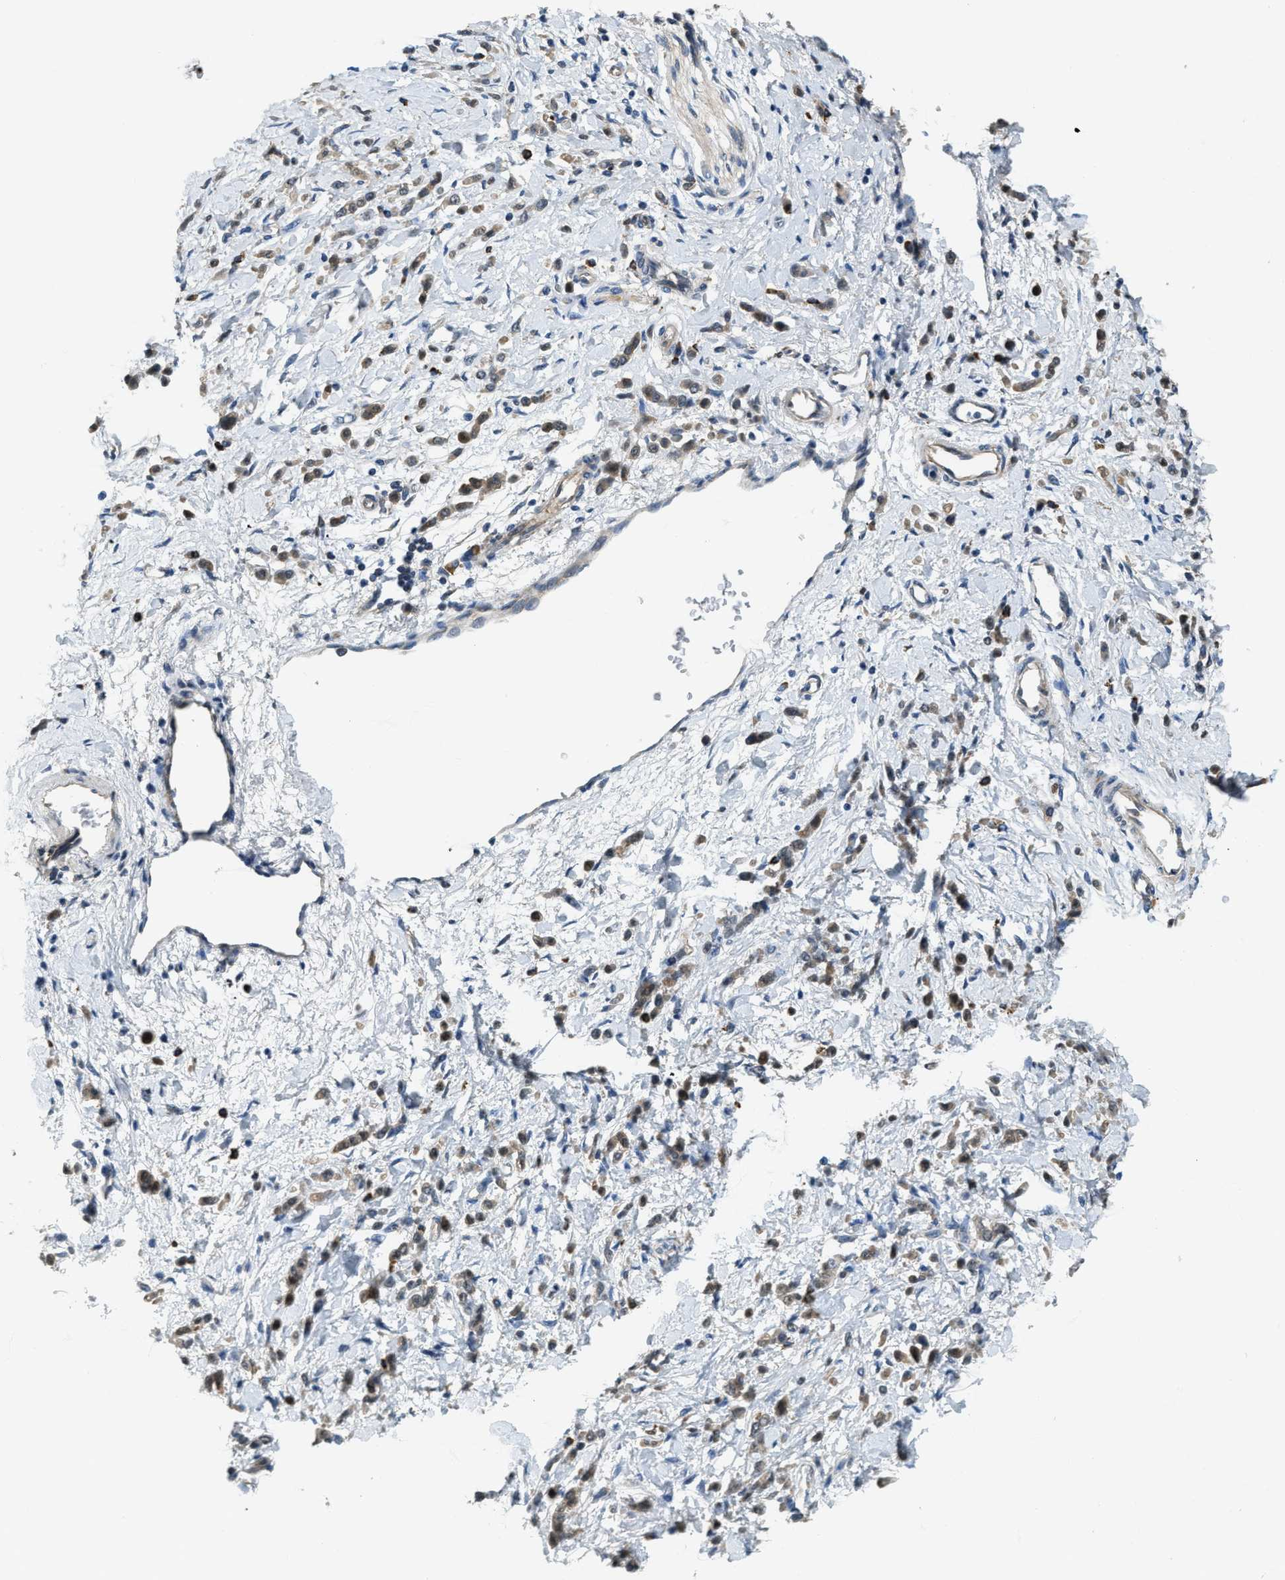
{"staining": {"intensity": "moderate", "quantity": ">75%", "location": "cytoplasmic/membranous"}, "tissue": "stomach cancer", "cell_type": "Tumor cells", "image_type": "cancer", "snomed": [{"axis": "morphology", "description": "Normal tissue, NOS"}, {"axis": "morphology", "description": "Adenocarcinoma, NOS"}, {"axis": "topography", "description": "Stomach"}], "caption": "This photomicrograph reveals immunohistochemistry (IHC) staining of stomach cancer (adenocarcinoma), with medium moderate cytoplasmic/membranous staining in about >75% of tumor cells.", "gene": "STARD3NL", "patient": {"sex": "male", "age": 82}}